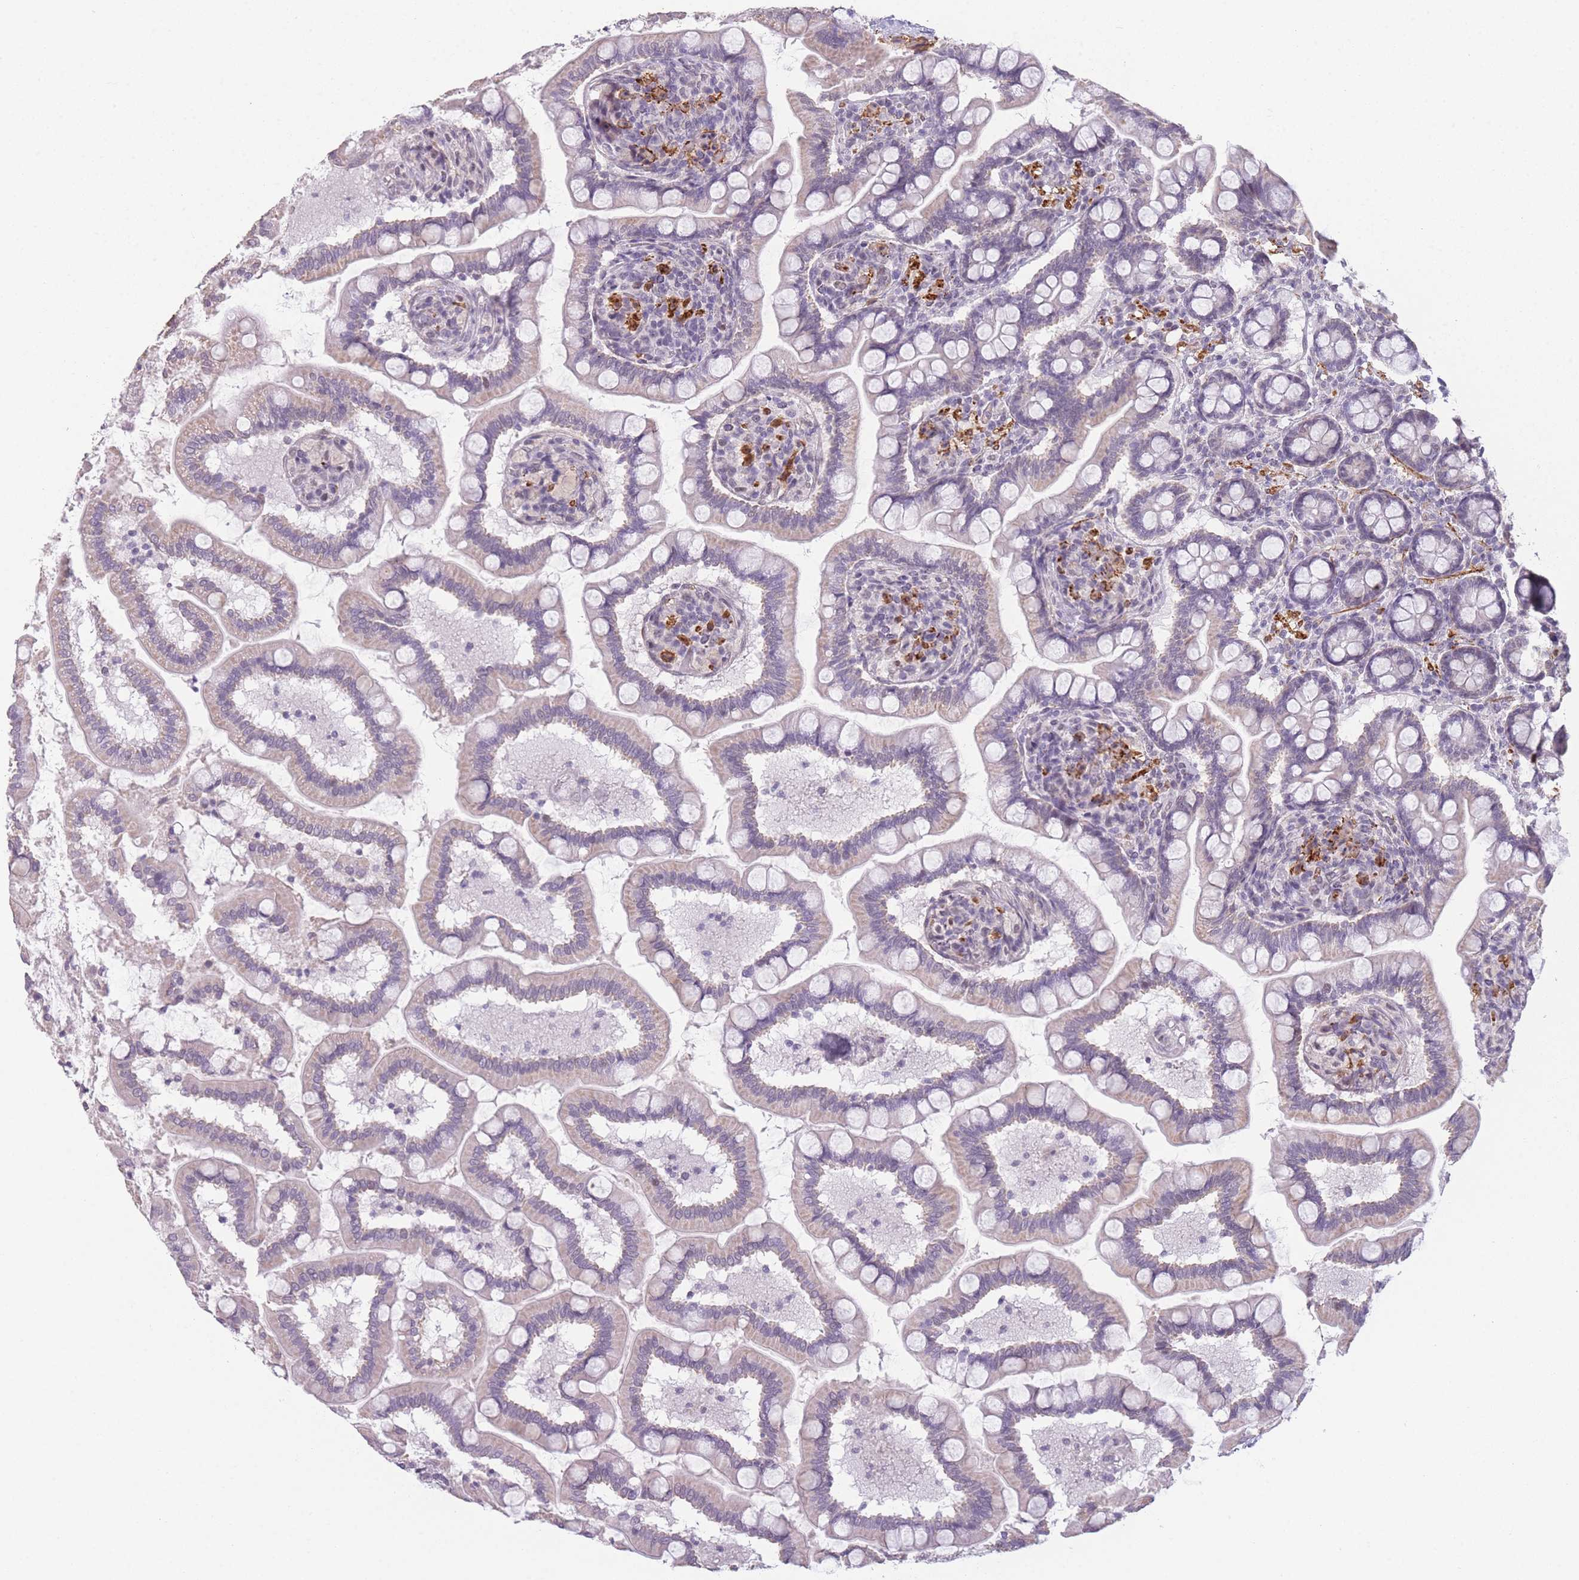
{"staining": {"intensity": "negative", "quantity": "none", "location": "none"}, "tissue": "small intestine", "cell_type": "Glandular cells", "image_type": "normal", "snomed": [{"axis": "morphology", "description": "Normal tissue, NOS"}, {"axis": "topography", "description": "Small intestine"}], "caption": "Immunohistochemistry of unremarkable human small intestine displays no staining in glandular cells. (DAB IHC, high magnification).", "gene": "SIN3B", "patient": {"sex": "female", "age": 64}}